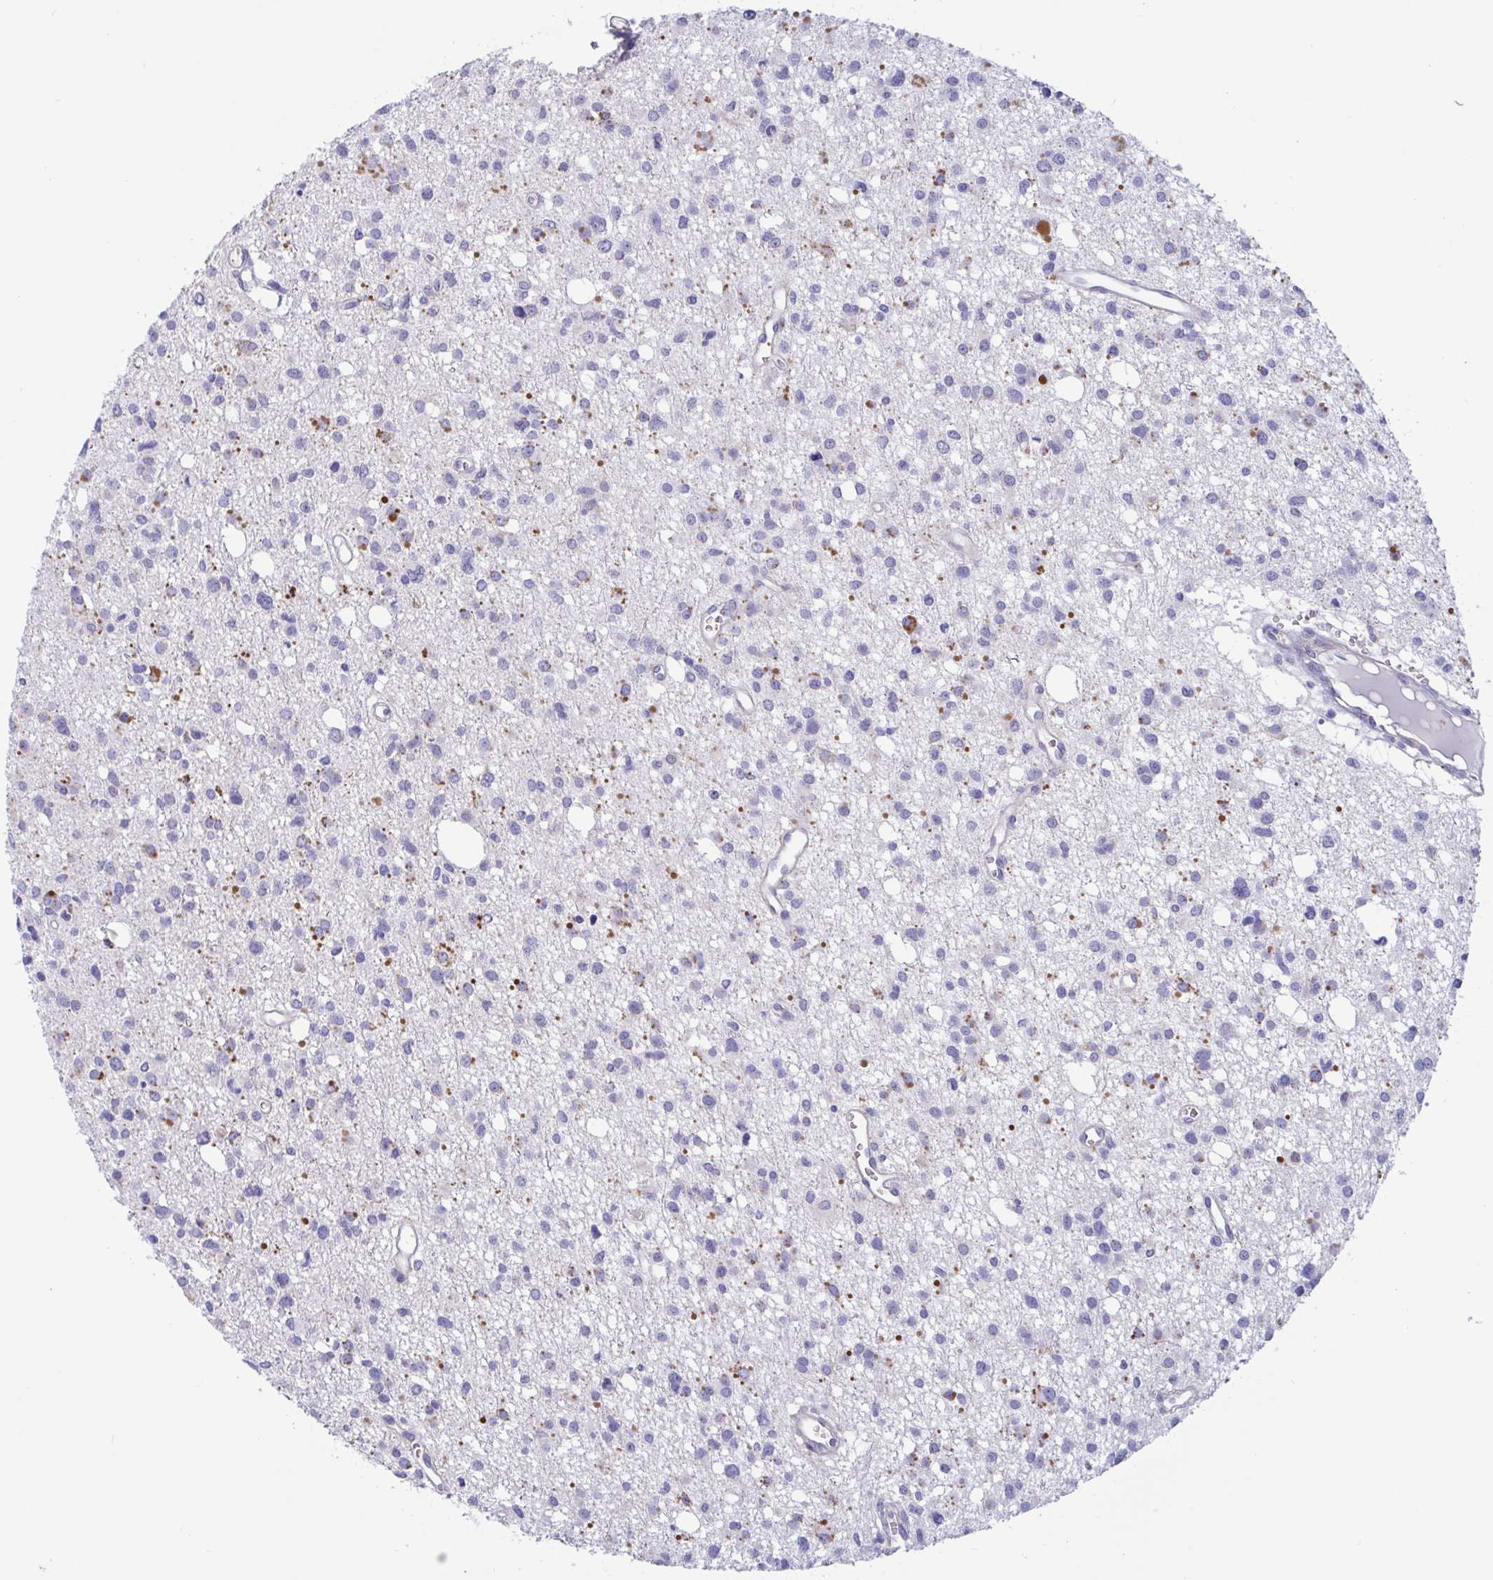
{"staining": {"intensity": "moderate", "quantity": "<25%", "location": "cytoplasmic/membranous"}, "tissue": "glioma", "cell_type": "Tumor cells", "image_type": "cancer", "snomed": [{"axis": "morphology", "description": "Glioma, malignant, High grade"}, {"axis": "topography", "description": "Brain"}], "caption": "A high-resolution histopathology image shows immunohistochemistry (IHC) staining of glioma, which displays moderate cytoplasmic/membranous expression in approximately <25% of tumor cells.", "gene": "OXLD1", "patient": {"sex": "male", "age": 23}}